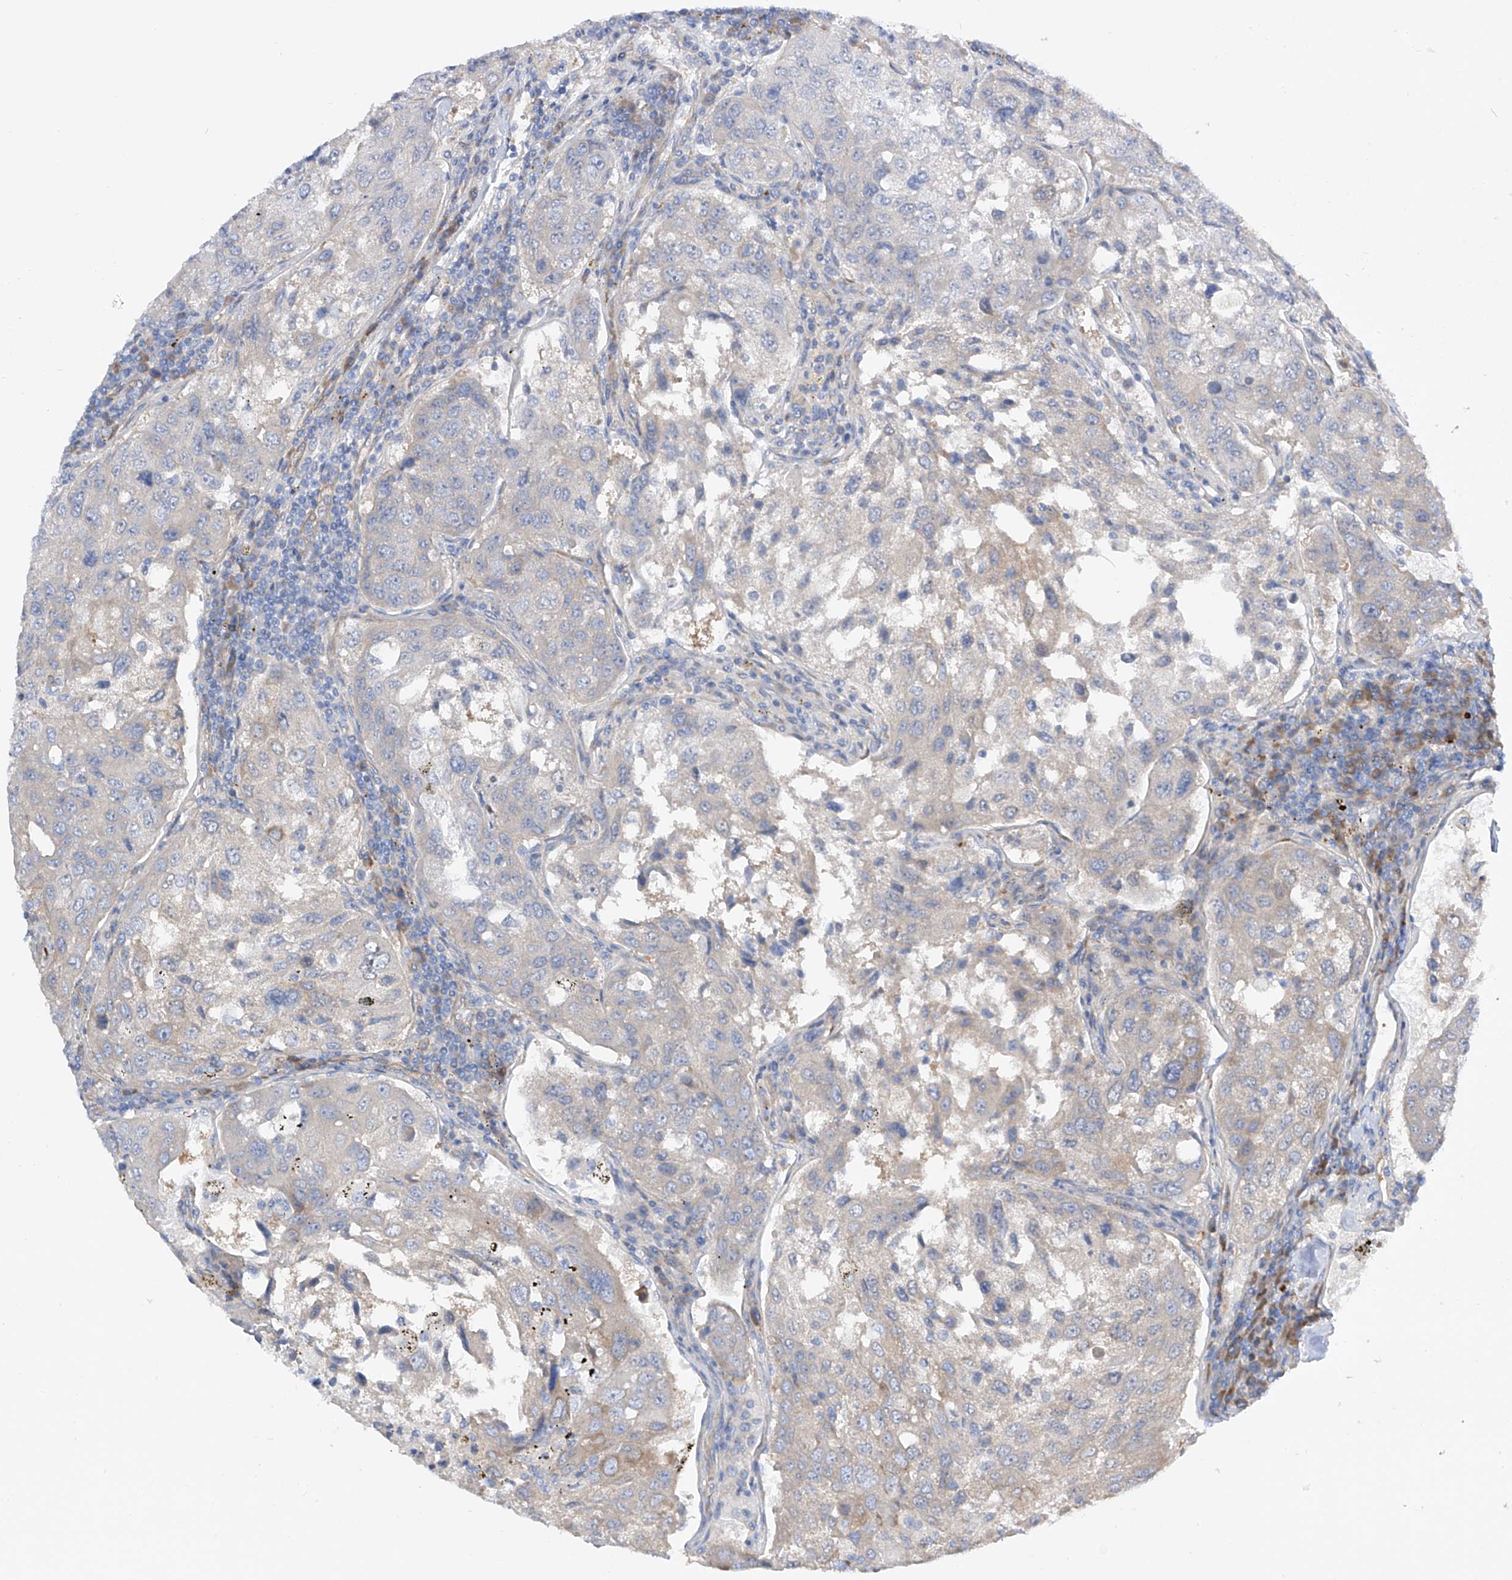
{"staining": {"intensity": "weak", "quantity": "<25%", "location": "cytoplasmic/membranous"}, "tissue": "urothelial cancer", "cell_type": "Tumor cells", "image_type": "cancer", "snomed": [{"axis": "morphology", "description": "Urothelial carcinoma, High grade"}, {"axis": "topography", "description": "Lymph node"}, {"axis": "topography", "description": "Urinary bladder"}], "caption": "Immunohistochemistry image of urothelial cancer stained for a protein (brown), which shows no expression in tumor cells. (DAB (3,3'-diaminobenzidine) IHC visualized using brightfield microscopy, high magnification).", "gene": "LCA5", "patient": {"sex": "male", "age": 51}}